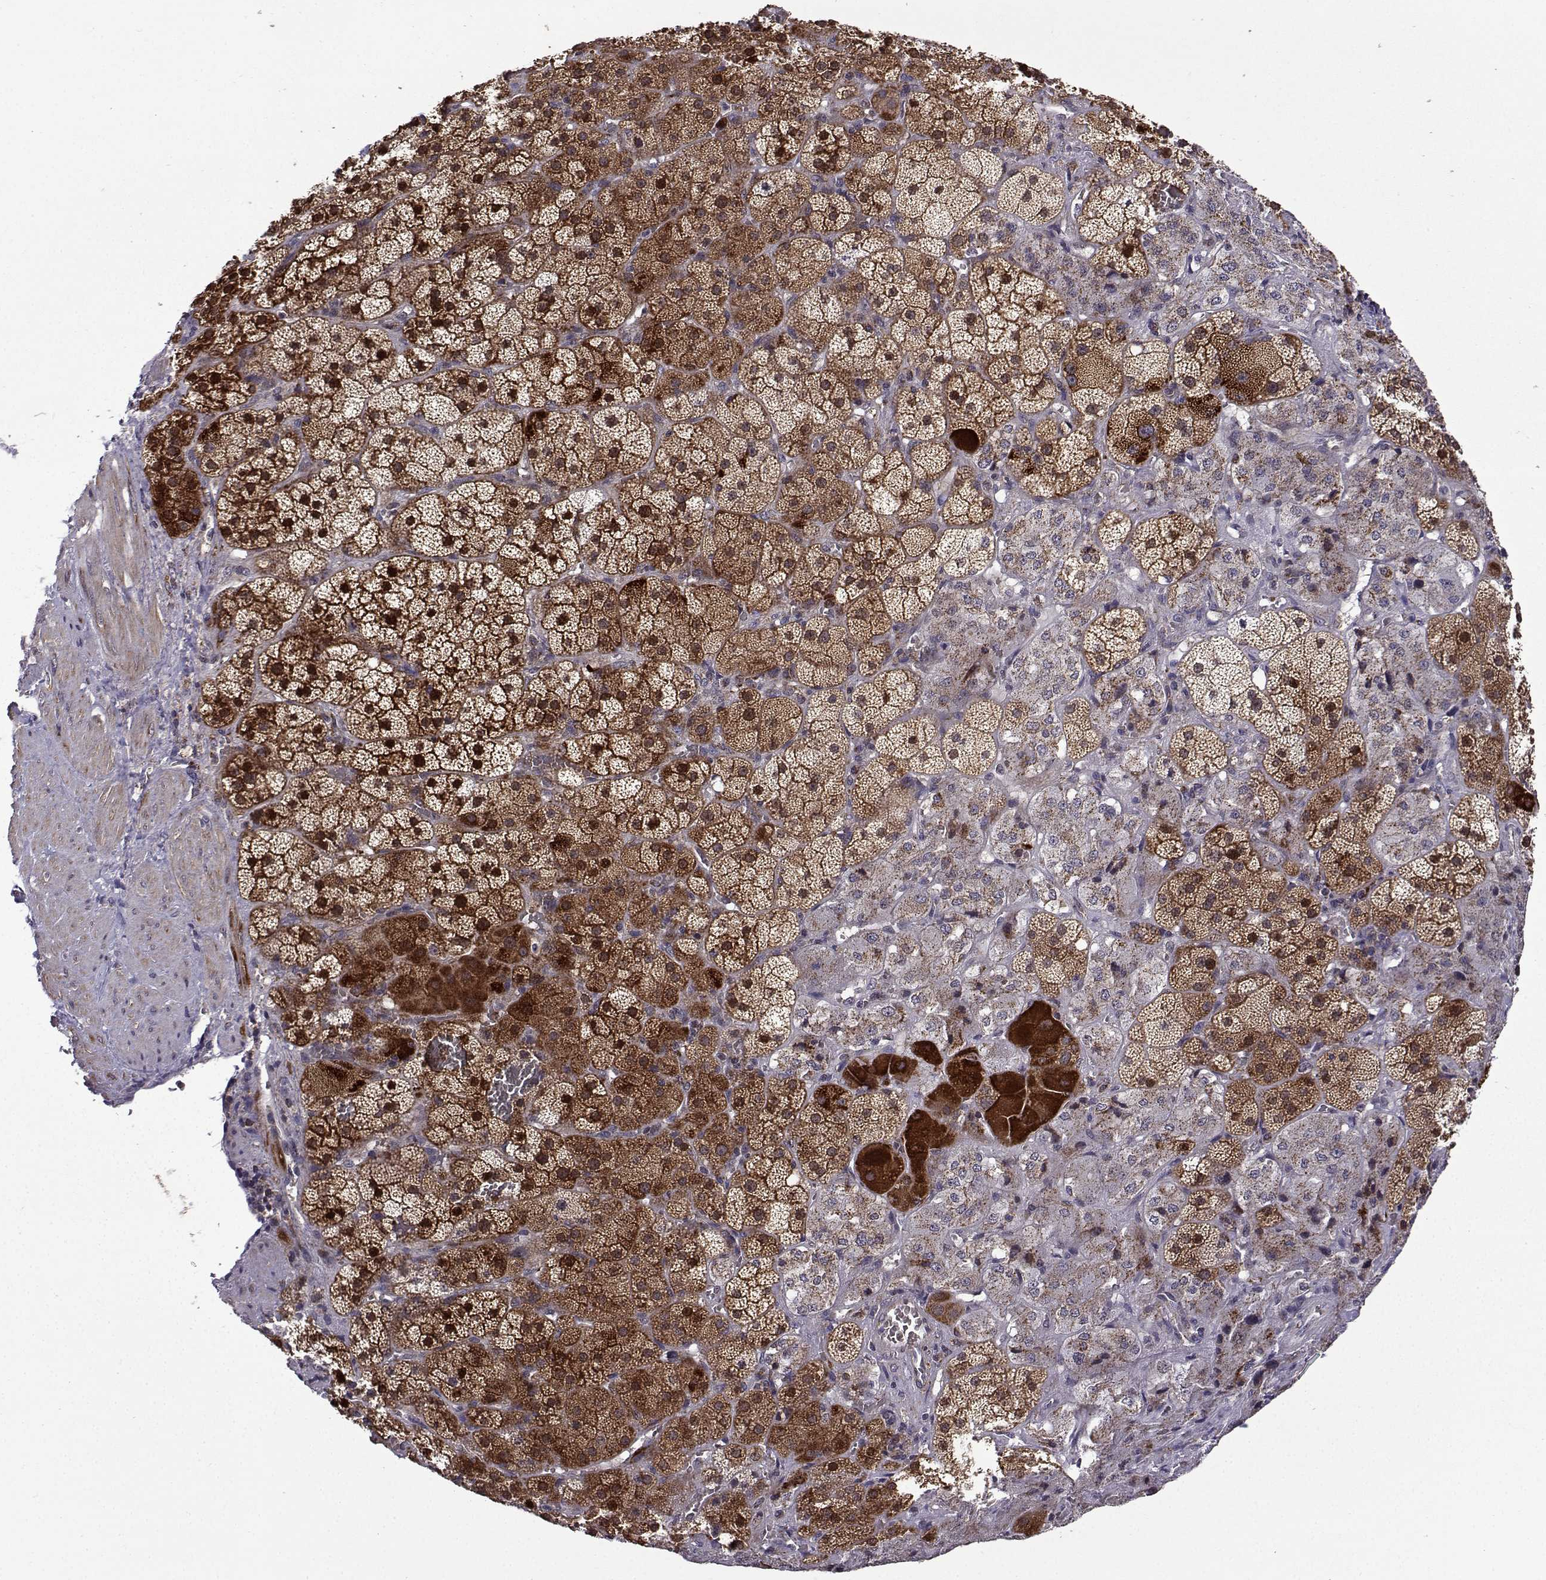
{"staining": {"intensity": "strong", "quantity": "25%-75%", "location": "cytoplasmic/membranous,nuclear"}, "tissue": "adrenal gland", "cell_type": "Glandular cells", "image_type": "normal", "snomed": [{"axis": "morphology", "description": "Normal tissue, NOS"}, {"axis": "topography", "description": "Adrenal gland"}], "caption": "A brown stain highlights strong cytoplasmic/membranous,nuclear staining of a protein in glandular cells of unremarkable human adrenal gland.", "gene": "TAB2", "patient": {"sex": "male", "age": 57}}